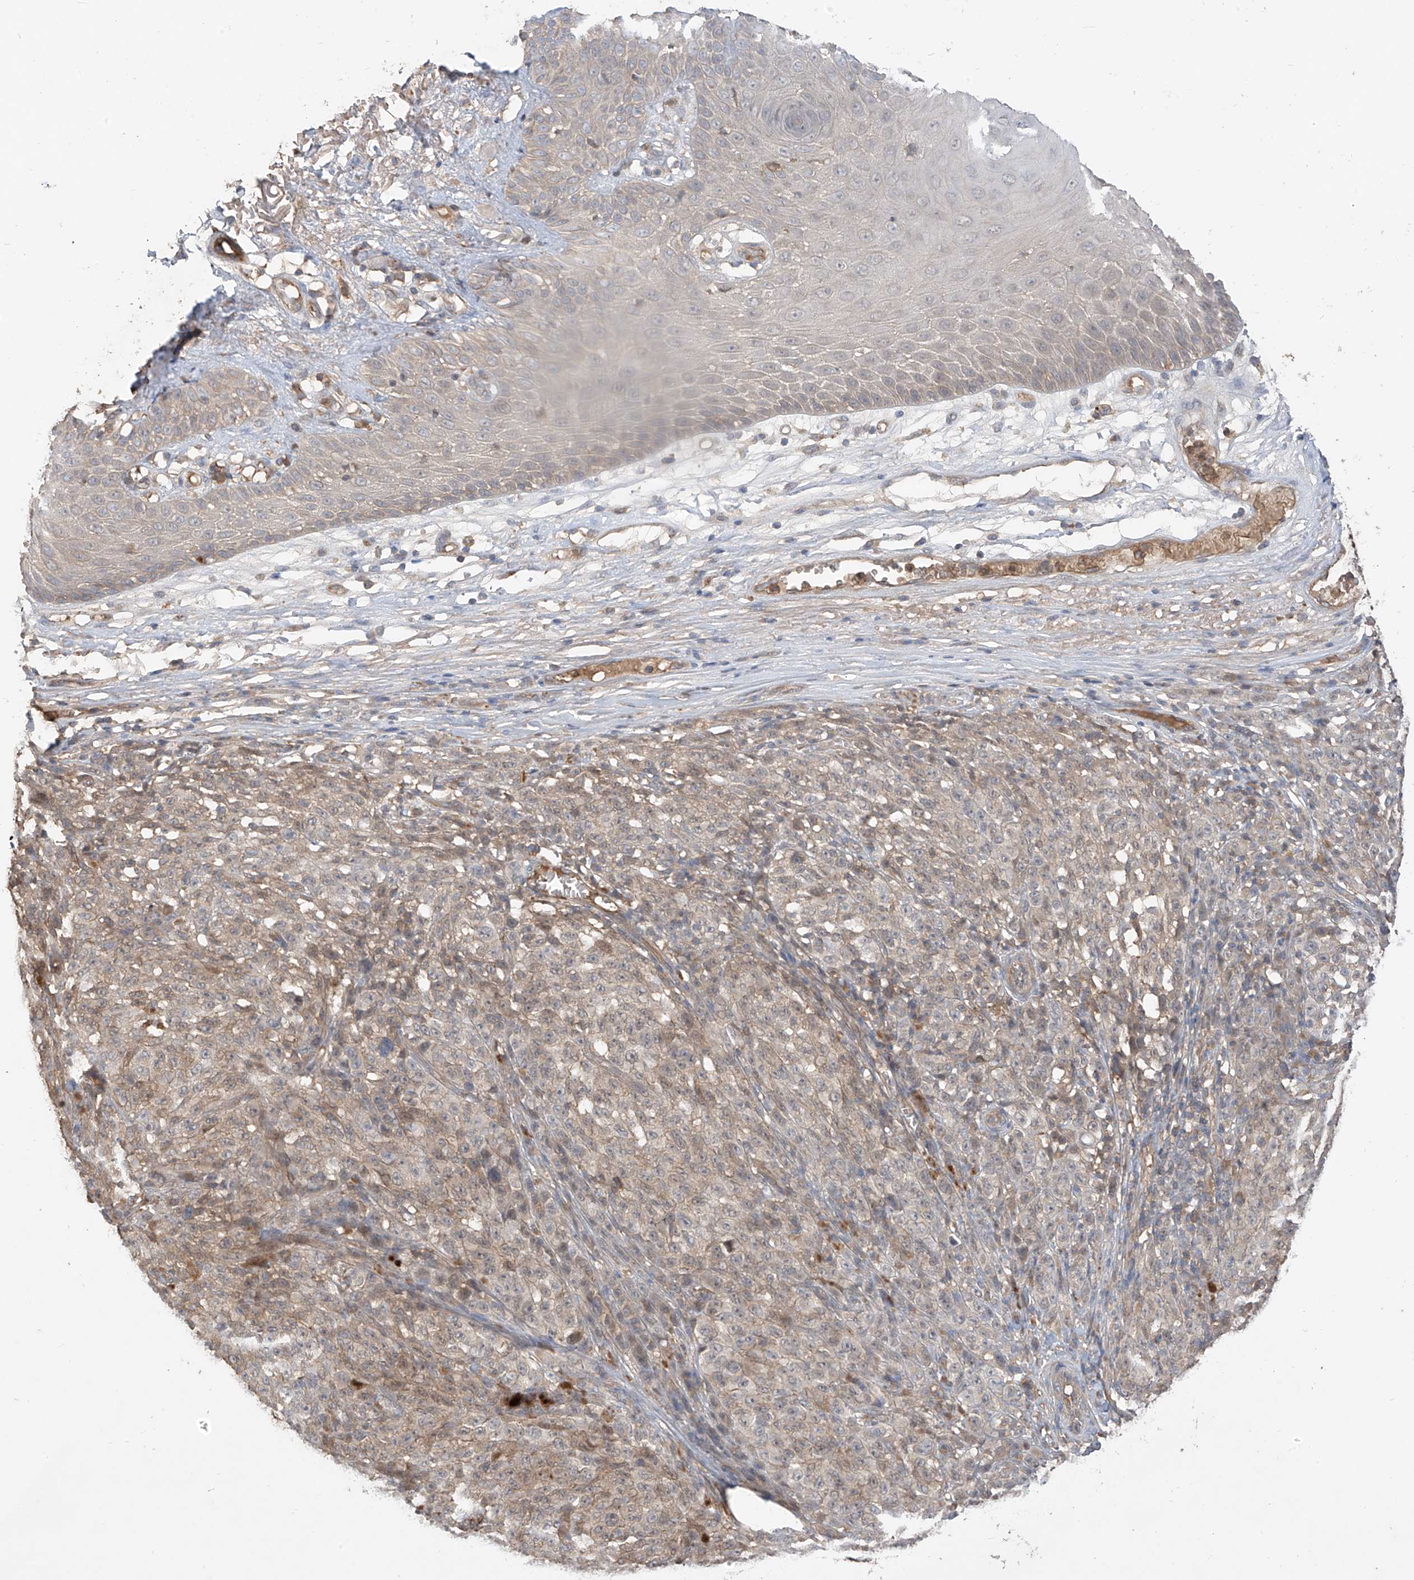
{"staining": {"intensity": "weak", "quantity": "25%-75%", "location": "cytoplasmic/membranous"}, "tissue": "melanoma", "cell_type": "Tumor cells", "image_type": "cancer", "snomed": [{"axis": "morphology", "description": "Malignant melanoma, NOS"}, {"axis": "topography", "description": "Skin"}], "caption": "About 25%-75% of tumor cells in melanoma reveal weak cytoplasmic/membranous protein expression as visualized by brown immunohistochemical staining.", "gene": "CACNA2D4", "patient": {"sex": "female", "age": 82}}